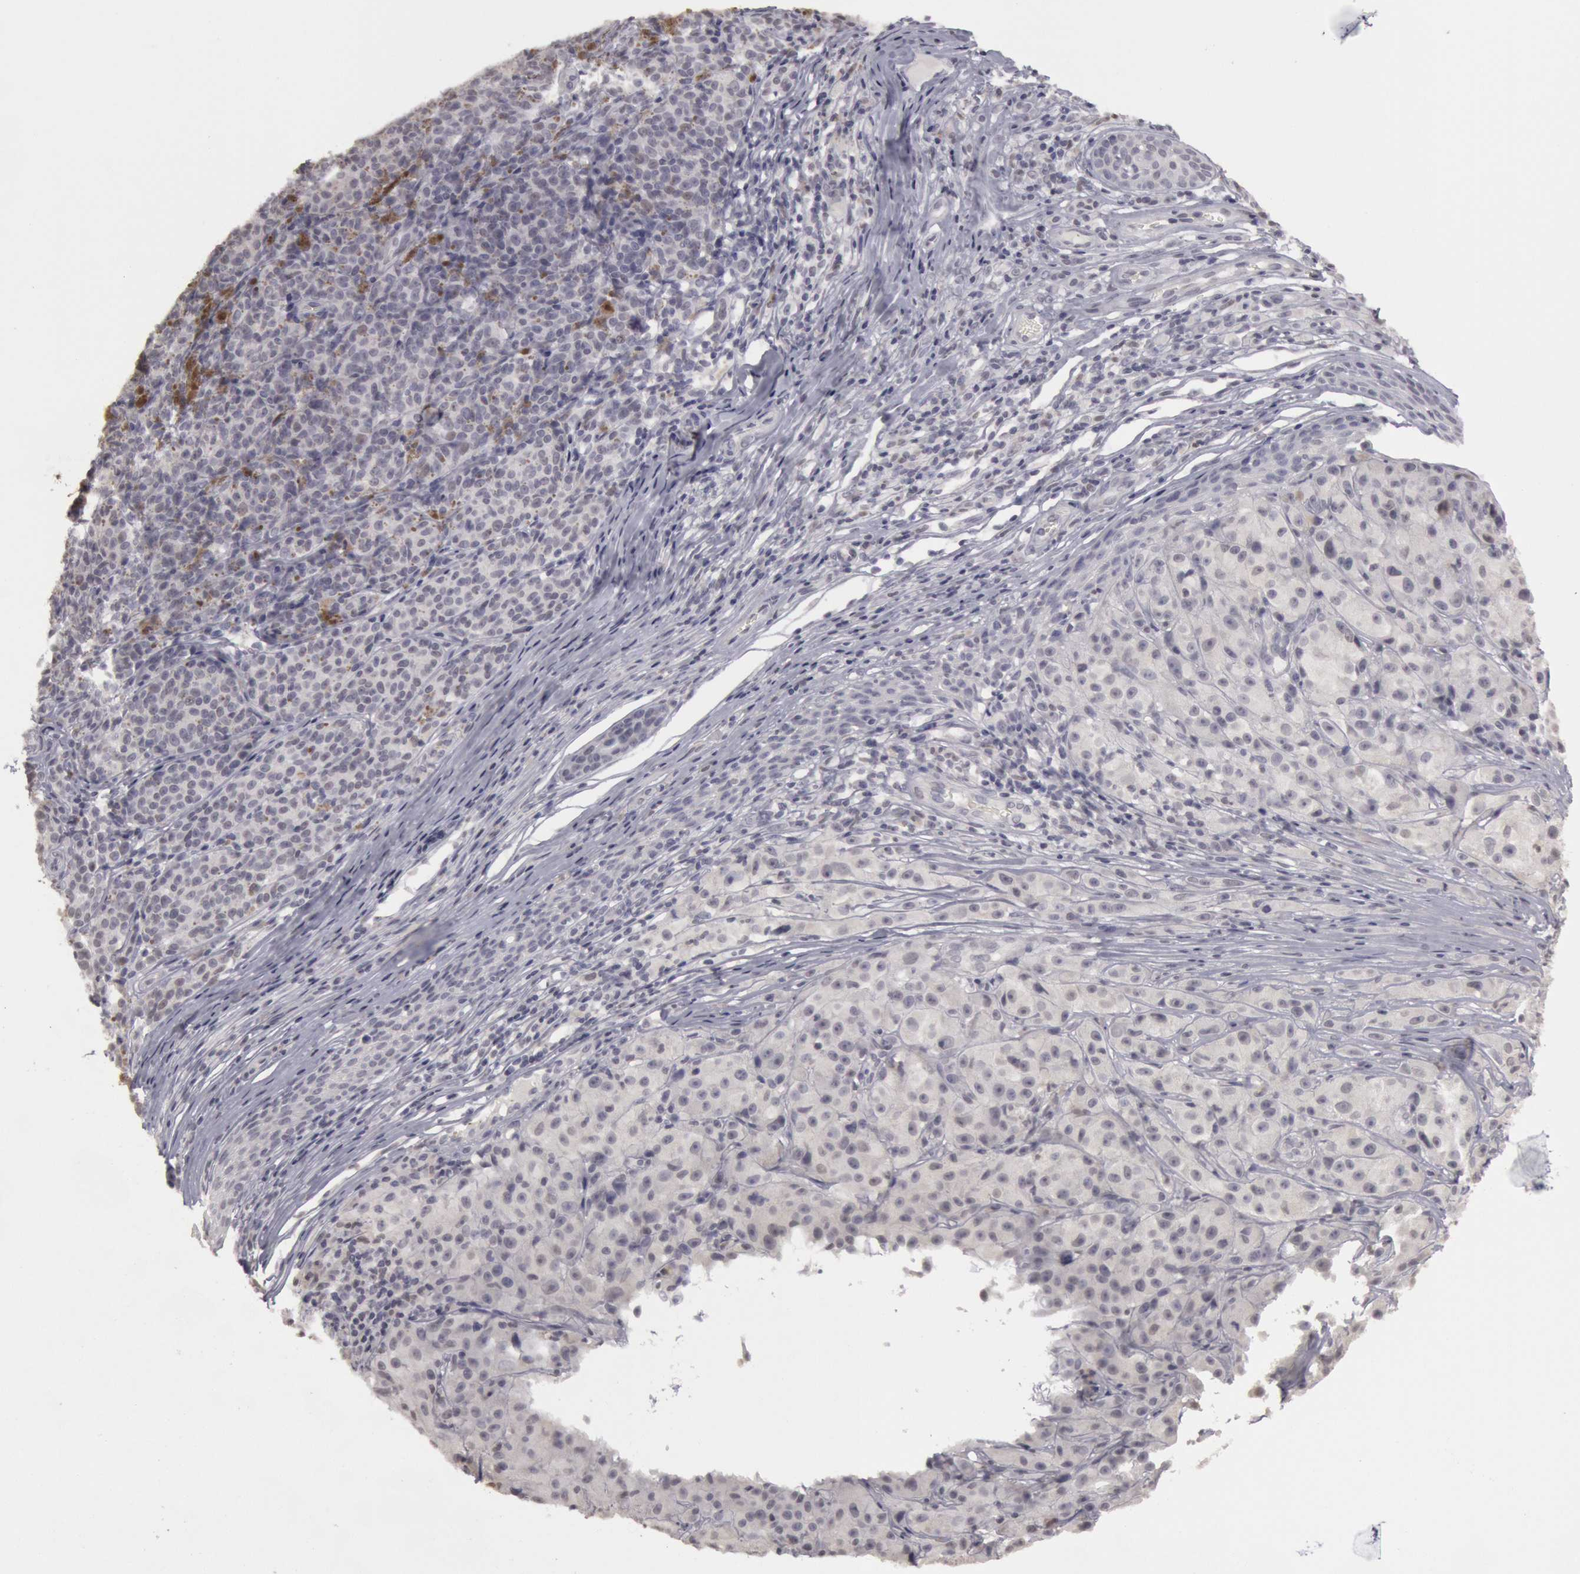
{"staining": {"intensity": "negative", "quantity": "none", "location": "none"}, "tissue": "melanoma", "cell_type": "Tumor cells", "image_type": "cancer", "snomed": [{"axis": "morphology", "description": "Malignant melanoma, NOS"}, {"axis": "topography", "description": "Skin"}], "caption": "An immunohistochemistry photomicrograph of melanoma is shown. There is no staining in tumor cells of melanoma.", "gene": "RIMBP3C", "patient": {"sex": "male", "age": 56}}